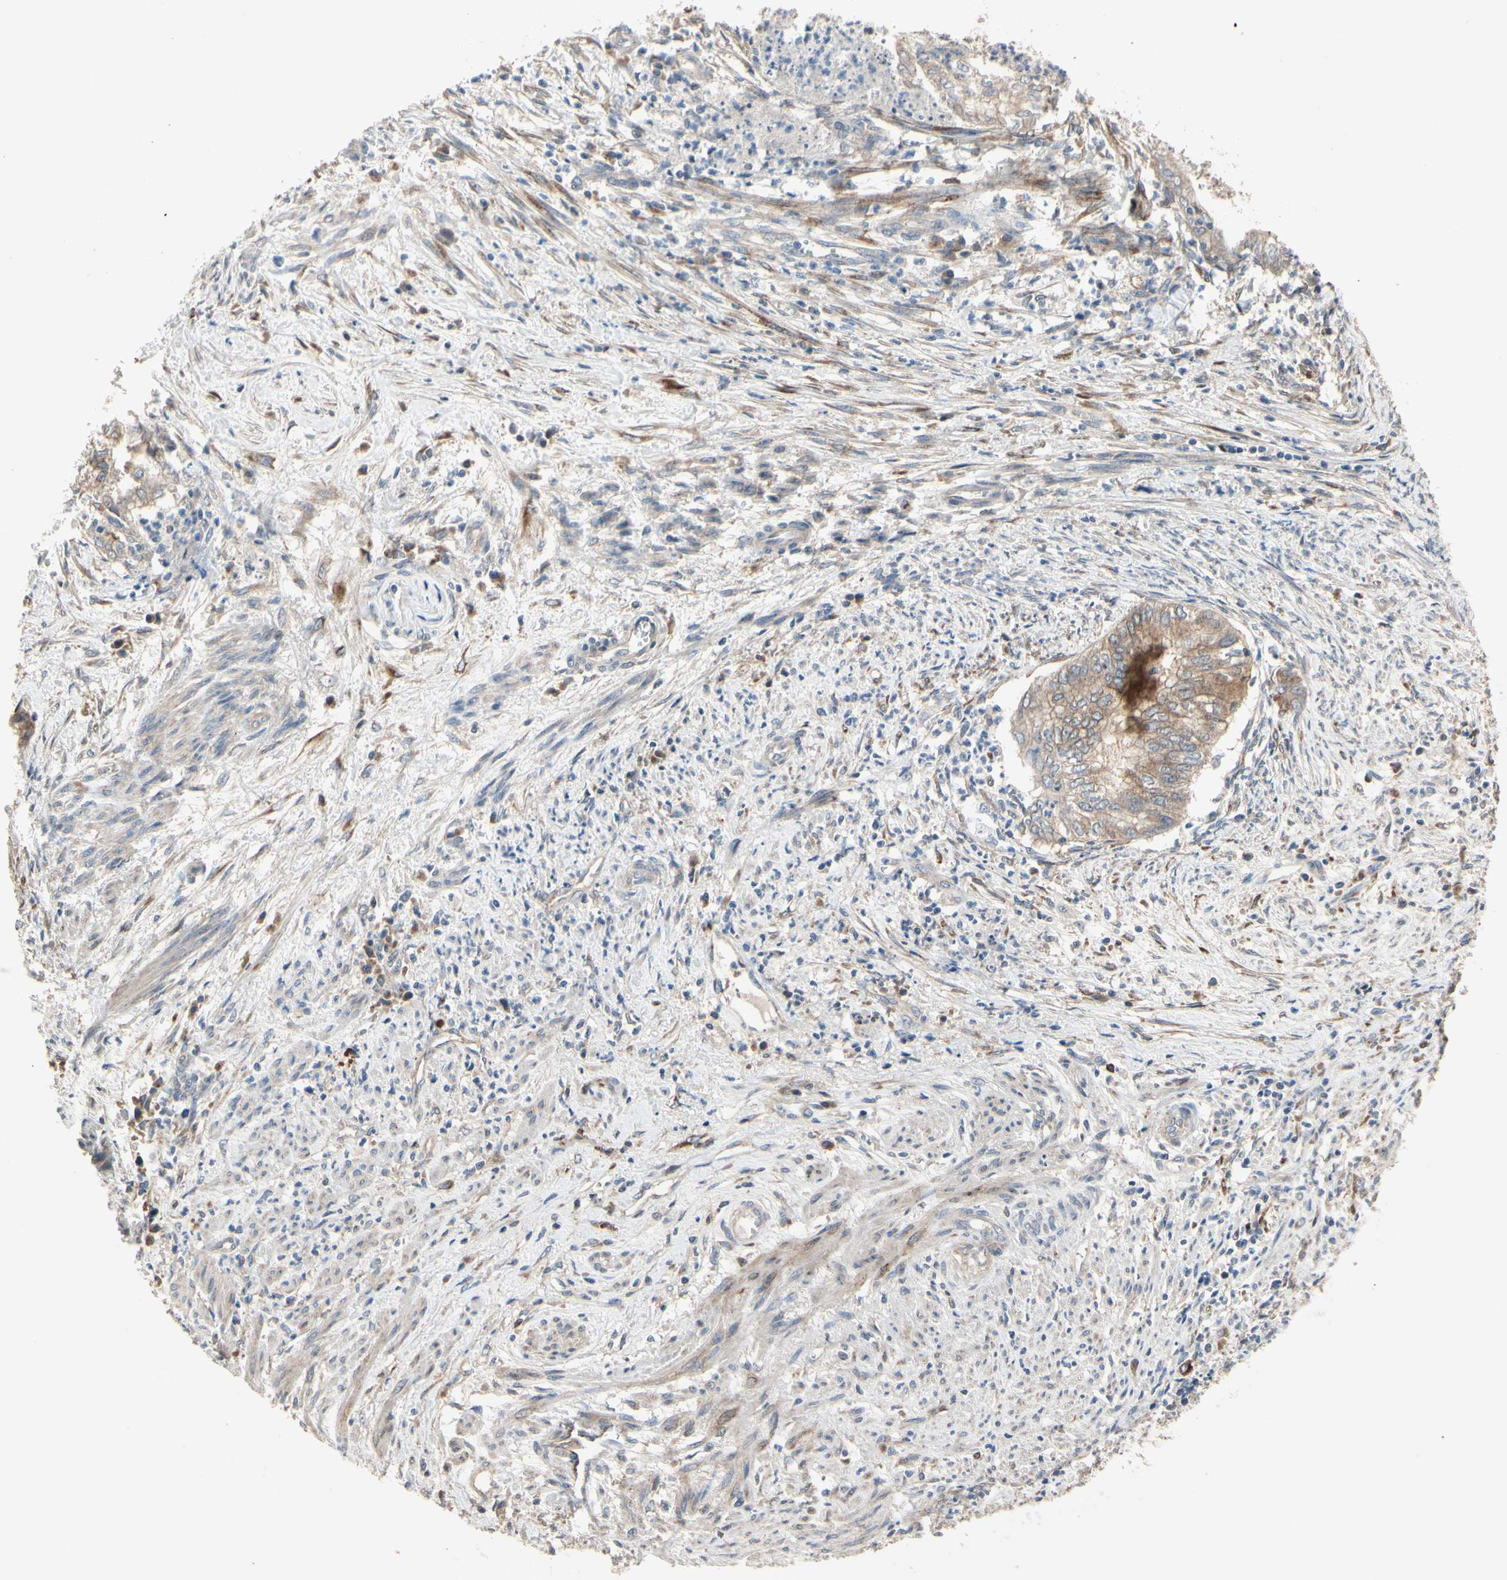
{"staining": {"intensity": "moderate", "quantity": ">75%", "location": "cytoplasmic/membranous"}, "tissue": "endometrial cancer", "cell_type": "Tumor cells", "image_type": "cancer", "snomed": [{"axis": "morphology", "description": "Necrosis, NOS"}, {"axis": "morphology", "description": "Adenocarcinoma, NOS"}, {"axis": "topography", "description": "Endometrium"}], "caption": "Endometrial cancer (adenocarcinoma) was stained to show a protein in brown. There is medium levels of moderate cytoplasmic/membranous staining in approximately >75% of tumor cells. (Stains: DAB in brown, nuclei in blue, Microscopy: brightfield microscopy at high magnification).", "gene": "CGREF1", "patient": {"sex": "female", "age": 79}}